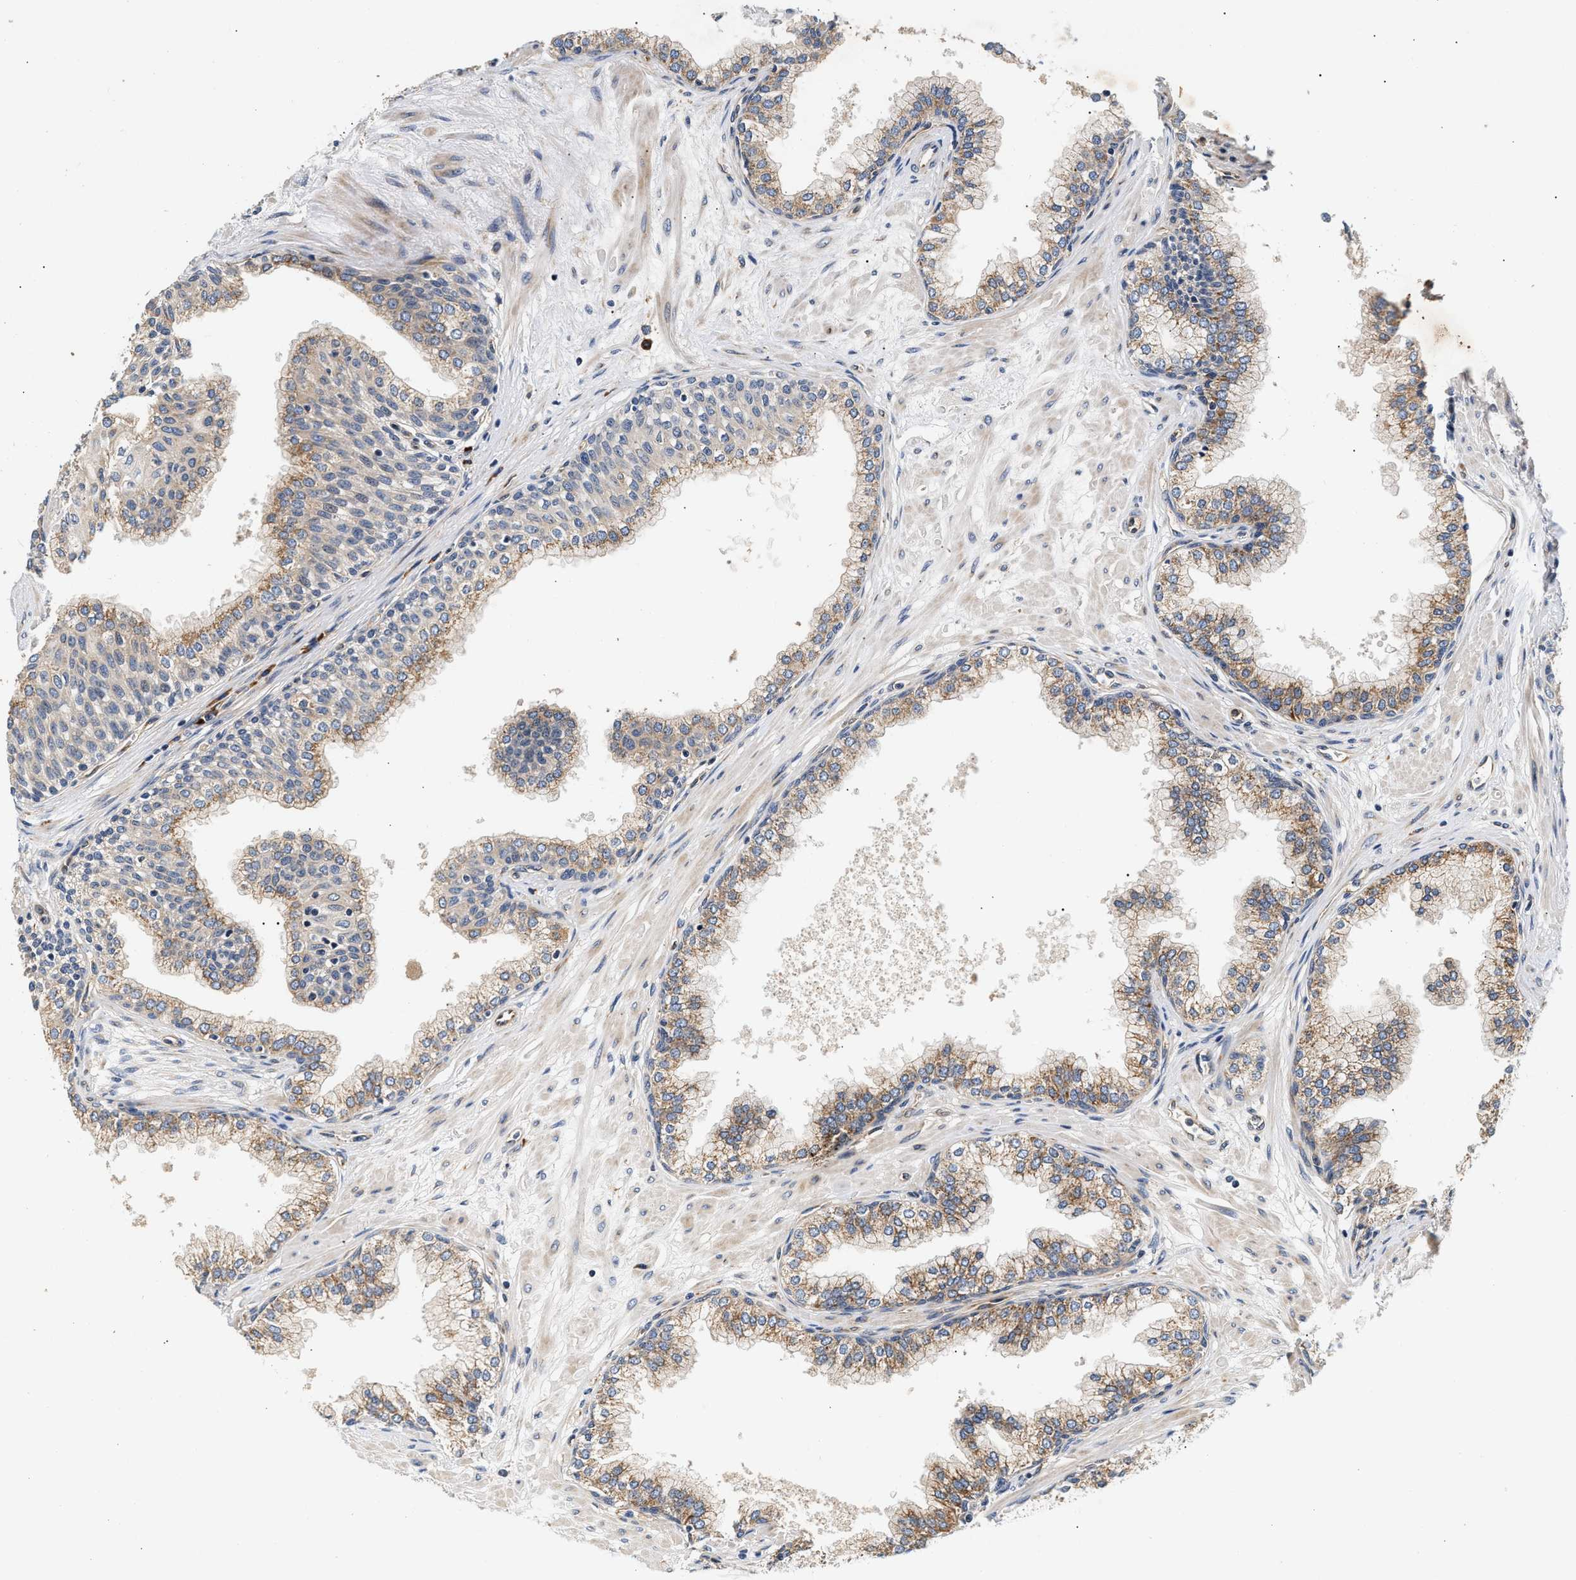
{"staining": {"intensity": "moderate", "quantity": ">75%", "location": "cytoplasmic/membranous"}, "tissue": "prostate", "cell_type": "Glandular cells", "image_type": "normal", "snomed": [{"axis": "morphology", "description": "Normal tissue, NOS"}, {"axis": "morphology", "description": "Urothelial carcinoma, Low grade"}, {"axis": "topography", "description": "Urinary bladder"}, {"axis": "topography", "description": "Prostate"}], "caption": "A high-resolution micrograph shows immunohistochemistry staining of benign prostate, which shows moderate cytoplasmic/membranous staining in about >75% of glandular cells.", "gene": "IFT74", "patient": {"sex": "male", "age": 60}}